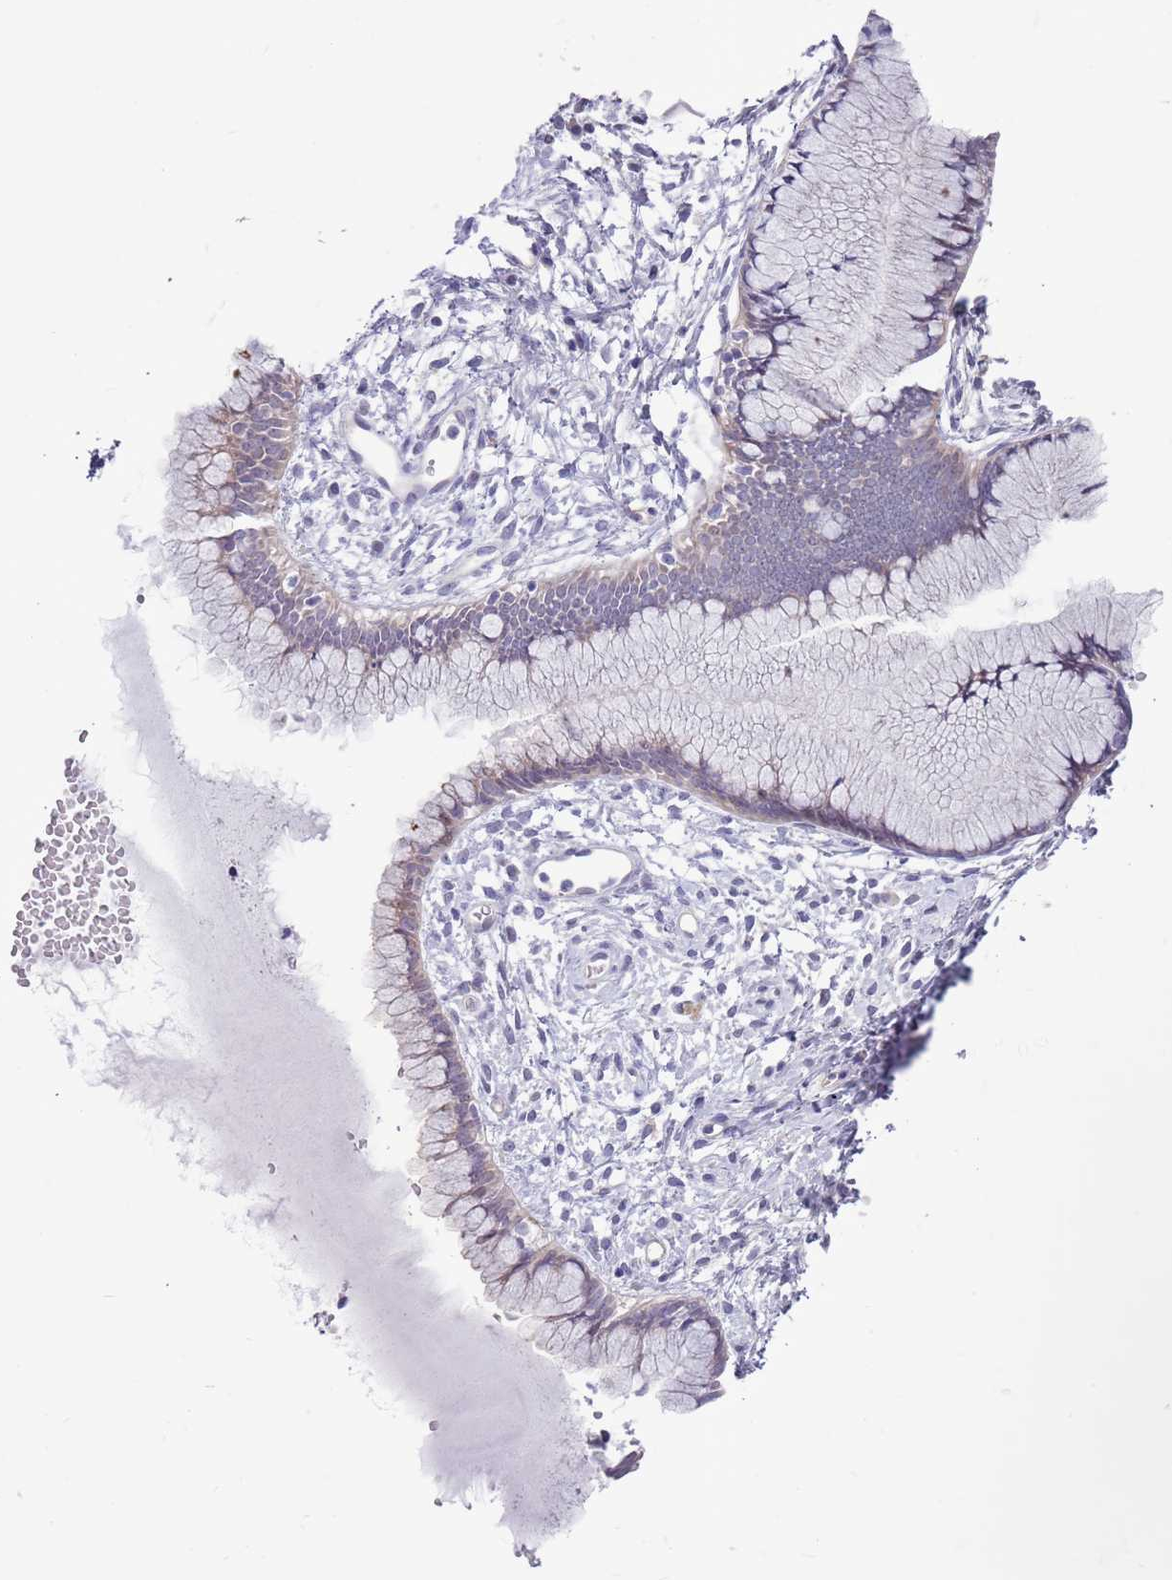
{"staining": {"intensity": "weak", "quantity": "25%-75%", "location": "cytoplasmic/membranous"}, "tissue": "cervix", "cell_type": "Glandular cells", "image_type": "normal", "snomed": [{"axis": "morphology", "description": "Normal tissue, NOS"}, {"axis": "topography", "description": "Cervix"}], "caption": "Brown immunohistochemical staining in normal cervix reveals weak cytoplasmic/membranous expression in about 25%-75% of glandular cells.", "gene": "BRMS1L", "patient": {"sex": "female", "age": 42}}